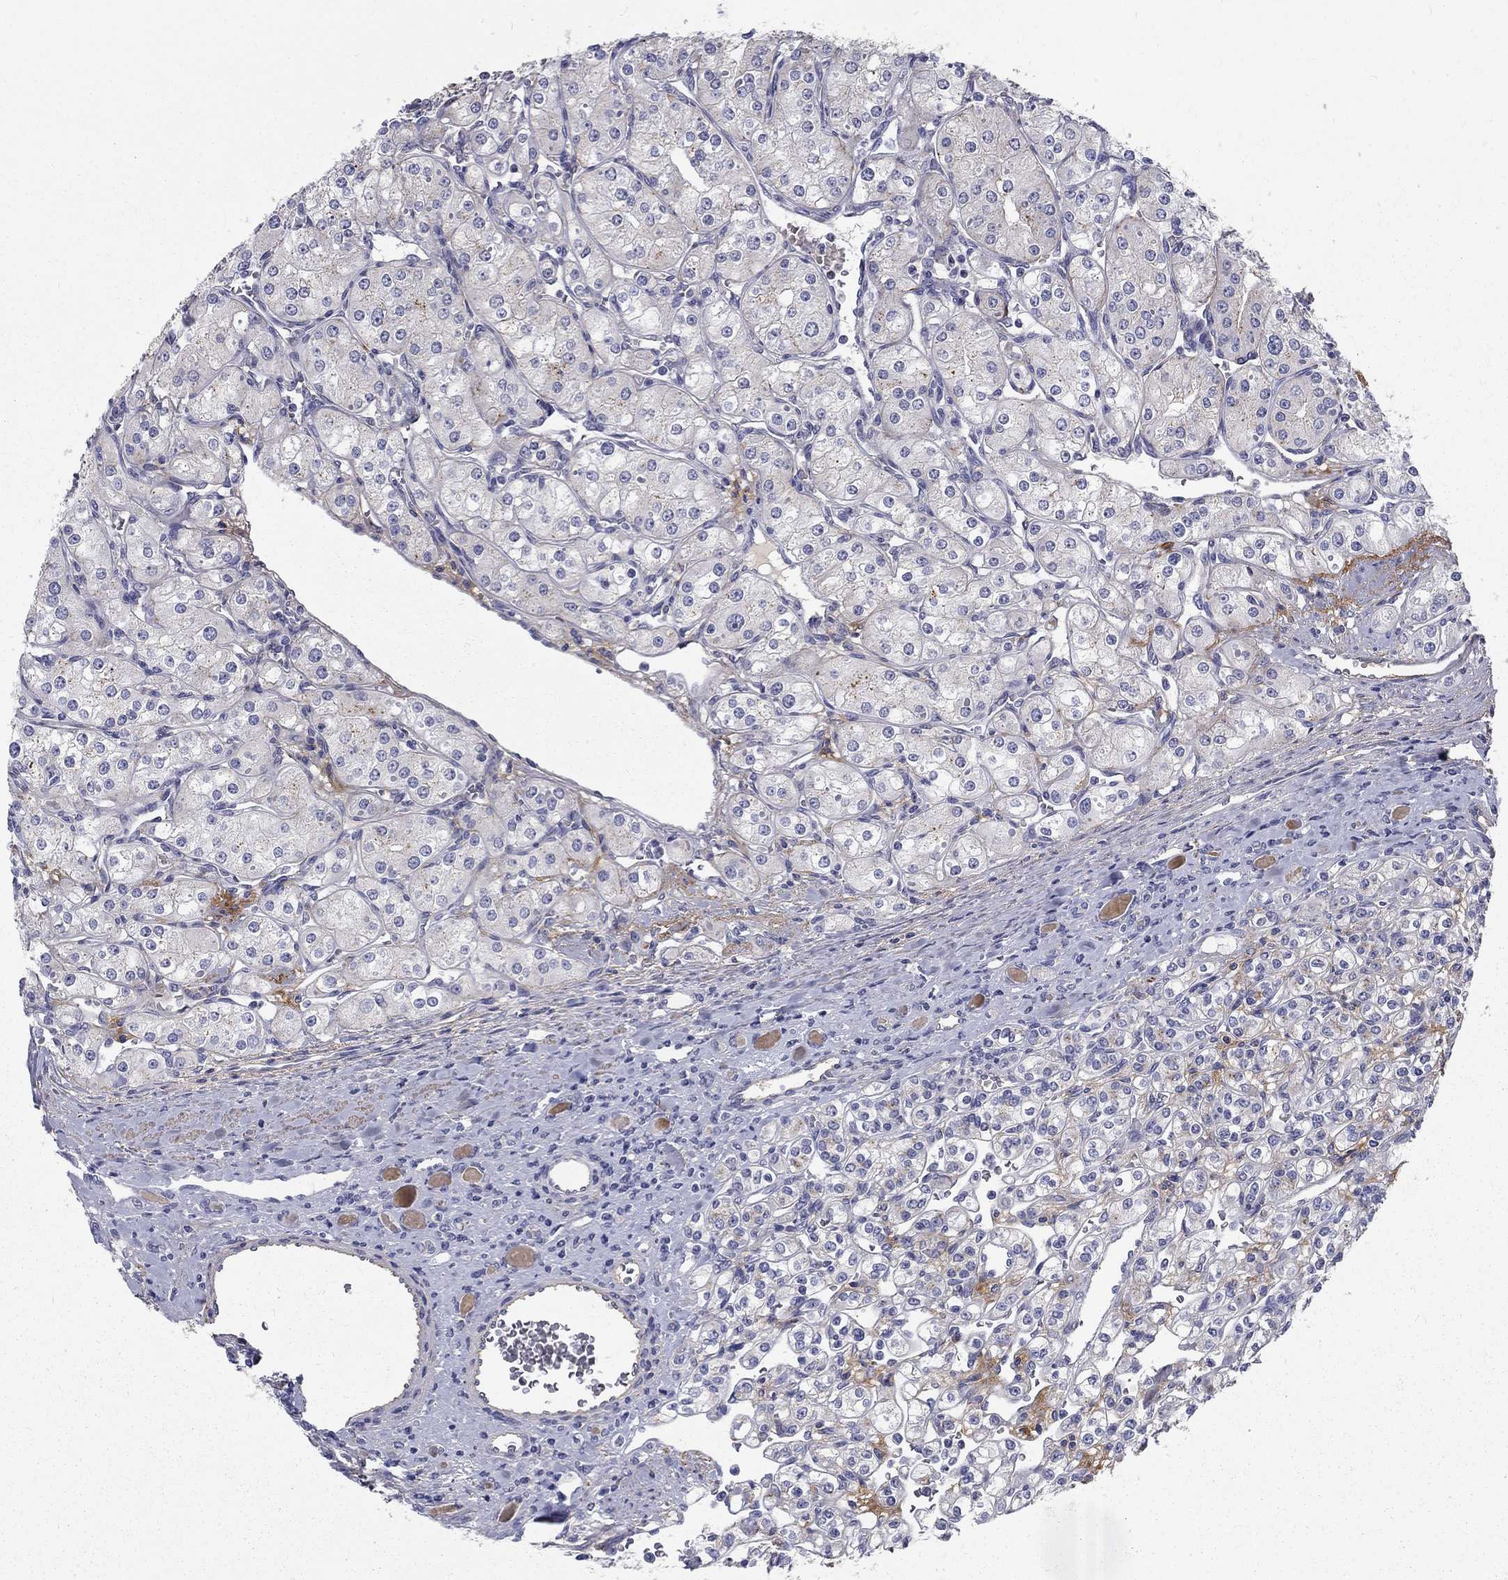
{"staining": {"intensity": "strong", "quantity": "<25%", "location": "cytoplasmic/membranous"}, "tissue": "renal cancer", "cell_type": "Tumor cells", "image_type": "cancer", "snomed": [{"axis": "morphology", "description": "Adenocarcinoma, NOS"}, {"axis": "topography", "description": "Kidney"}], "caption": "Protein expression analysis of human renal adenocarcinoma reveals strong cytoplasmic/membranous positivity in approximately <25% of tumor cells.", "gene": "EPDR1", "patient": {"sex": "male", "age": 77}}